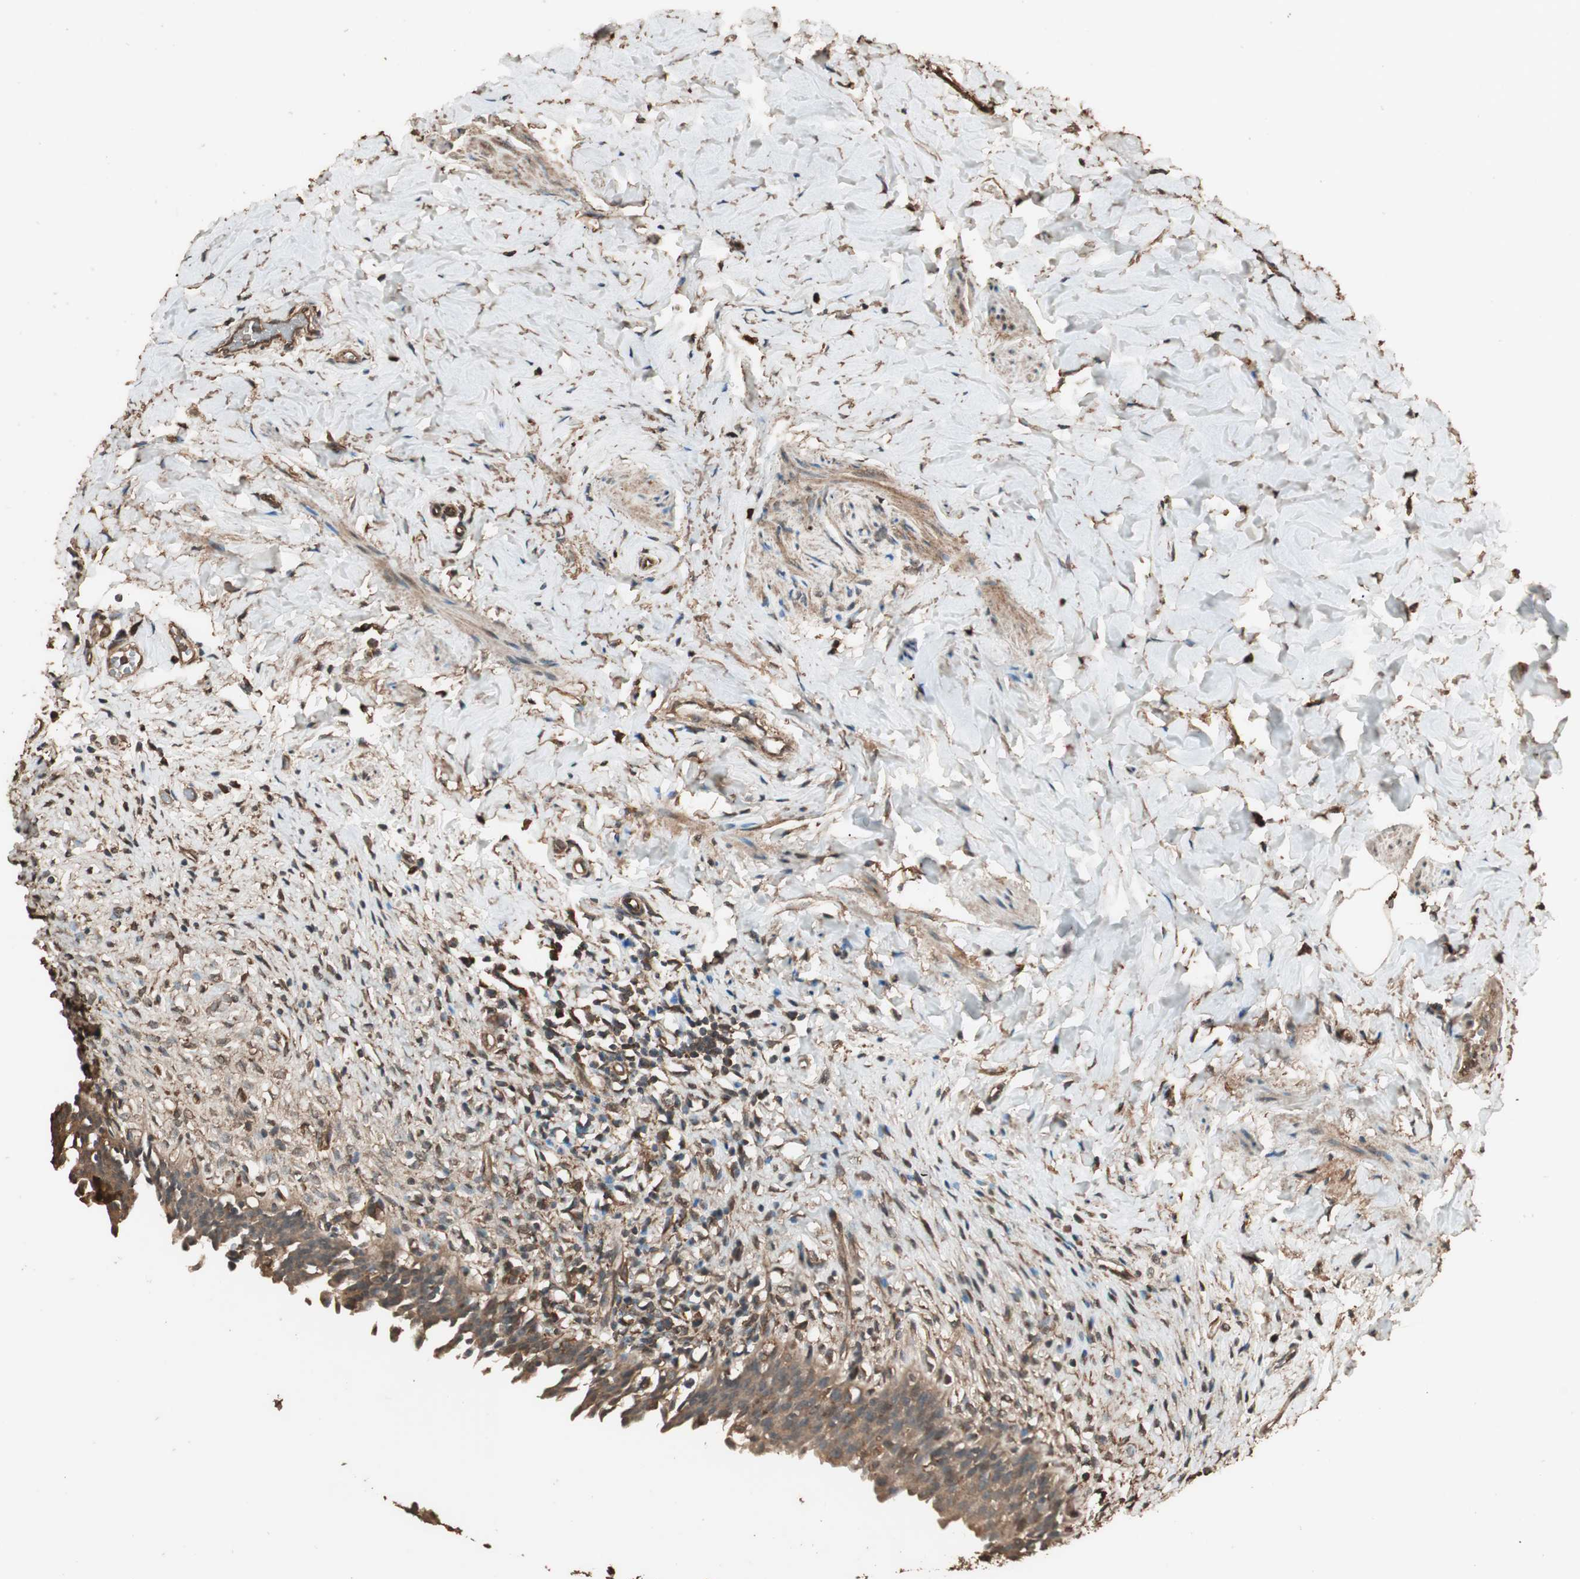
{"staining": {"intensity": "moderate", "quantity": ">75%", "location": "cytoplasmic/membranous"}, "tissue": "urinary bladder", "cell_type": "Urothelial cells", "image_type": "normal", "snomed": [{"axis": "morphology", "description": "Normal tissue, NOS"}, {"axis": "morphology", "description": "Inflammation, NOS"}, {"axis": "topography", "description": "Urinary bladder"}], "caption": "Approximately >75% of urothelial cells in unremarkable human urinary bladder show moderate cytoplasmic/membranous protein expression as visualized by brown immunohistochemical staining.", "gene": "CCN4", "patient": {"sex": "female", "age": 80}}